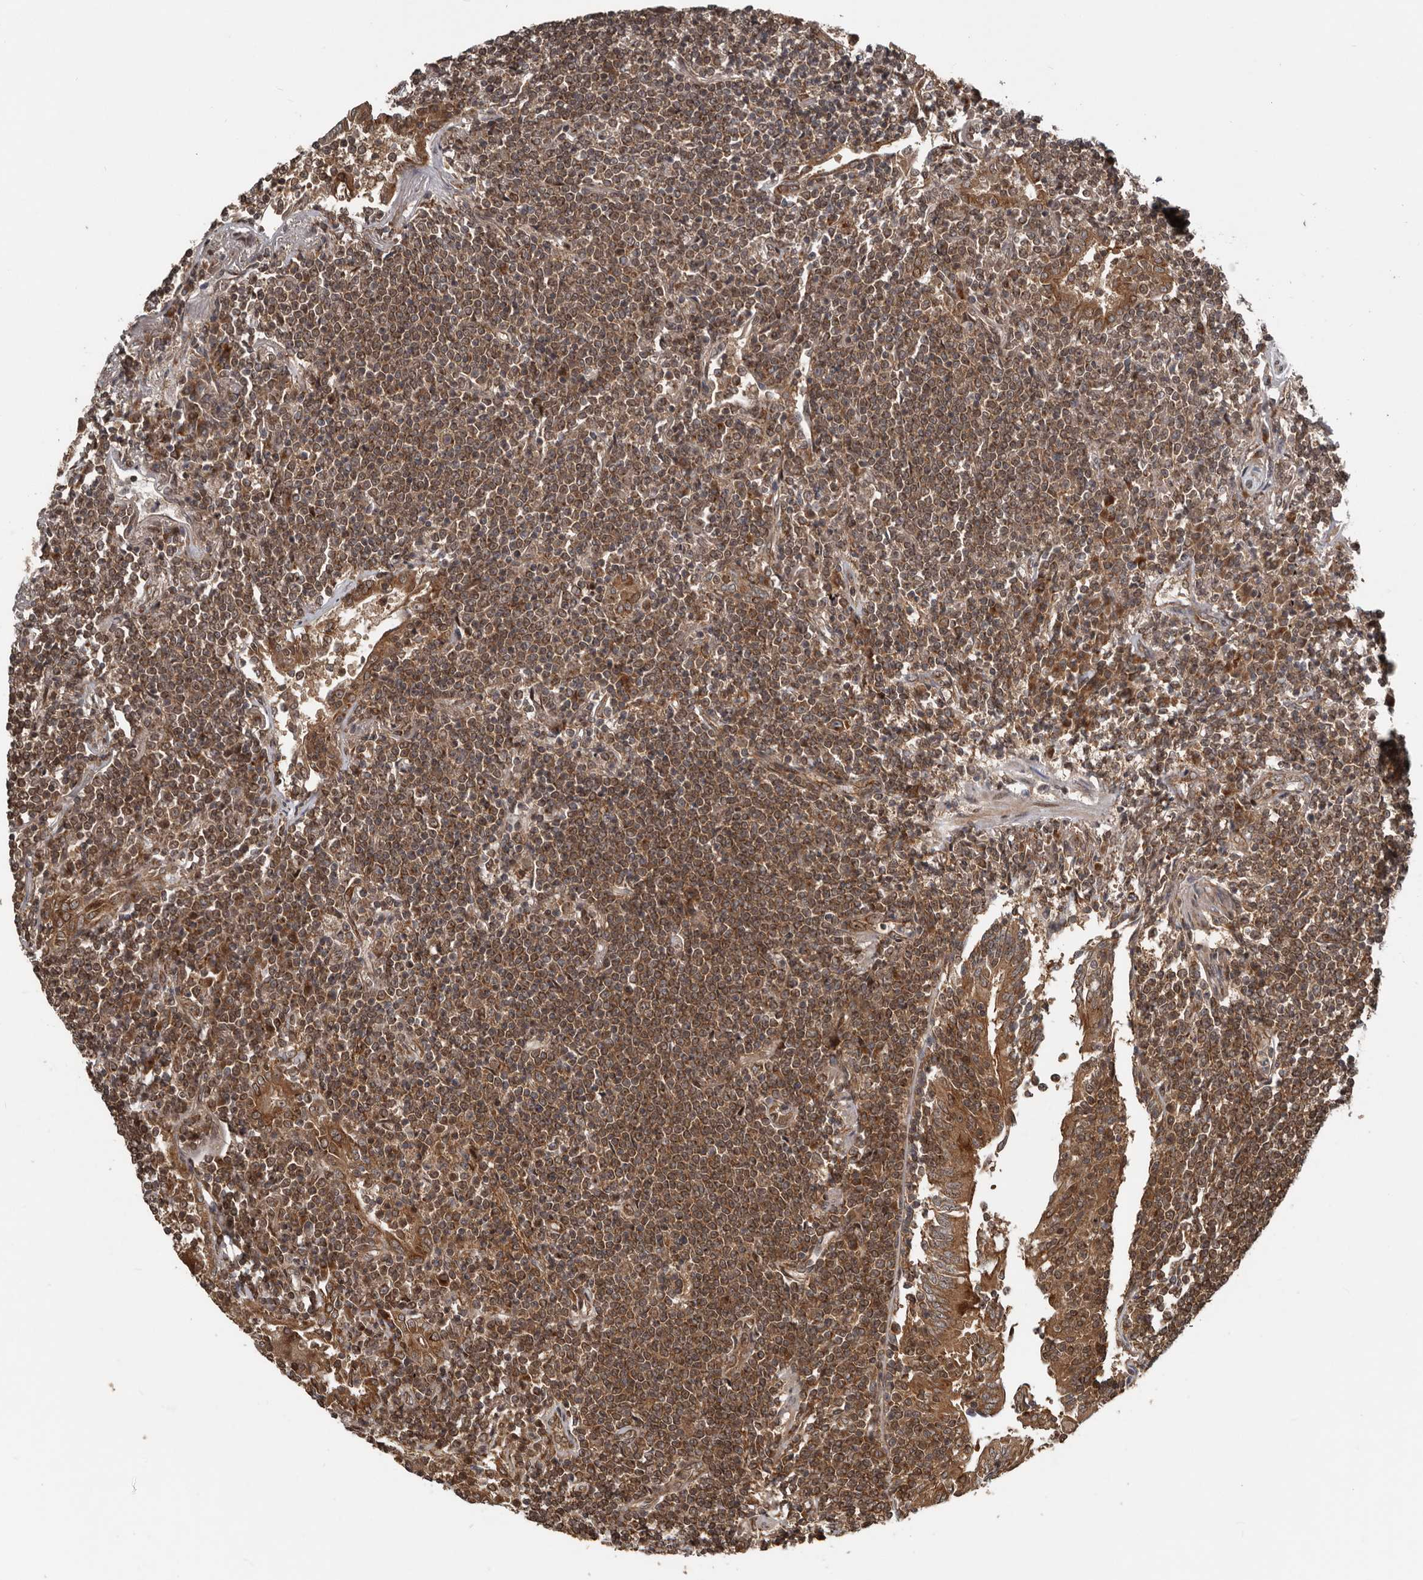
{"staining": {"intensity": "moderate", "quantity": ">75%", "location": "cytoplasmic/membranous"}, "tissue": "lymphoma", "cell_type": "Tumor cells", "image_type": "cancer", "snomed": [{"axis": "morphology", "description": "Malignant lymphoma, non-Hodgkin's type, Low grade"}, {"axis": "topography", "description": "Lung"}], "caption": "The immunohistochemical stain shows moderate cytoplasmic/membranous expression in tumor cells of lymphoma tissue.", "gene": "CCDC190", "patient": {"sex": "female", "age": 71}}